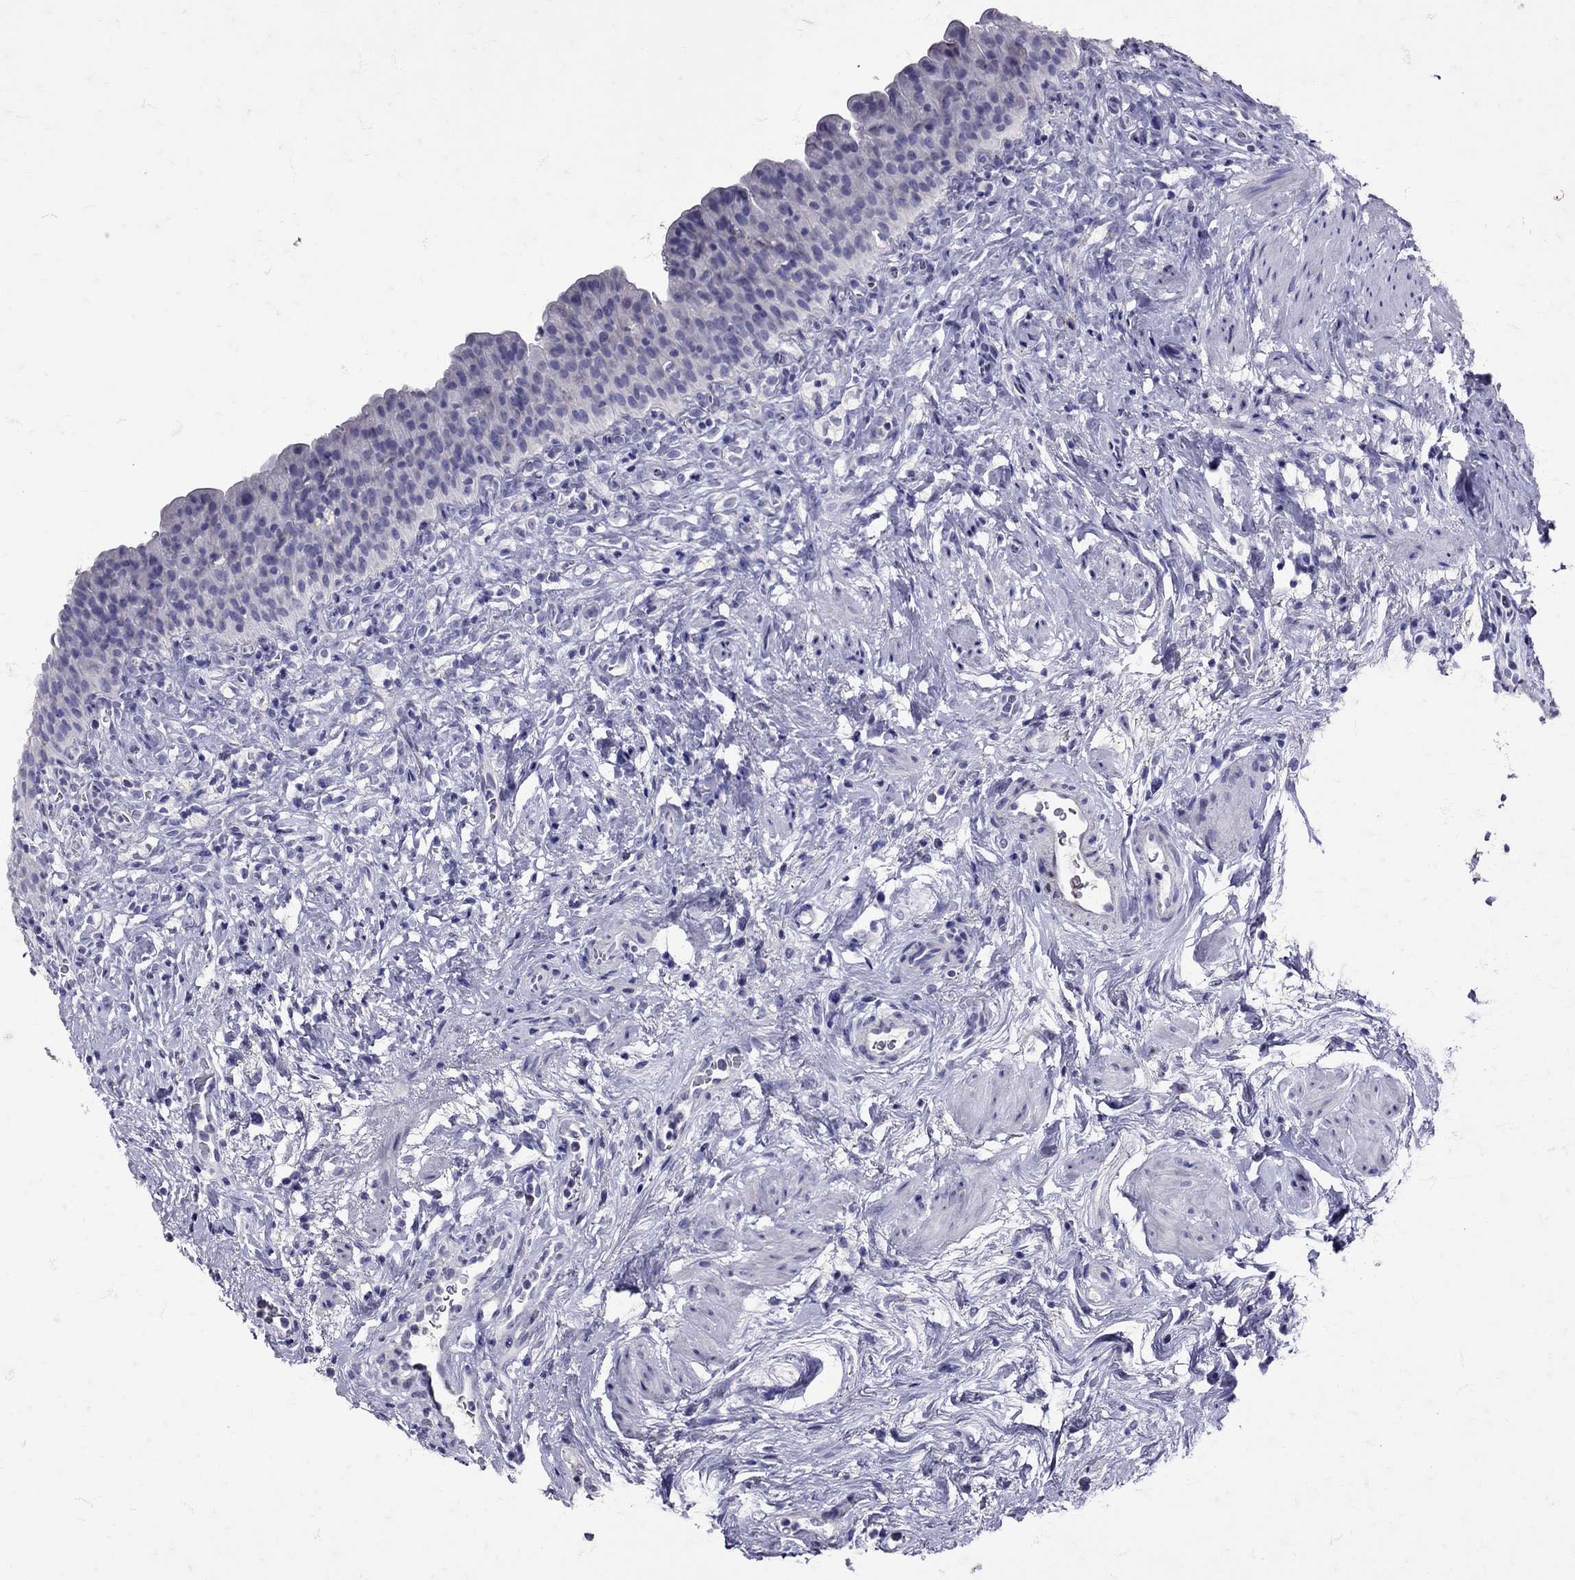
{"staining": {"intensity": "negative", "quantity": "none", "location": "none"}, "tissue": "urinary bladder", "cell_type": "Urothelial cells", "image_type": "normal", "snomed": [{"axis": "morphology", "description": "Normal tissue, NOS"}, {"axis": "topography", "description": "Urinary bladder"}], "caption": "This is a photomicrograph of IHC staining of unremarkable urinary bladder, which shows no staining in urothelial cells.", "gene": "SST", "patient": {"sex": "male", "age": 76}}